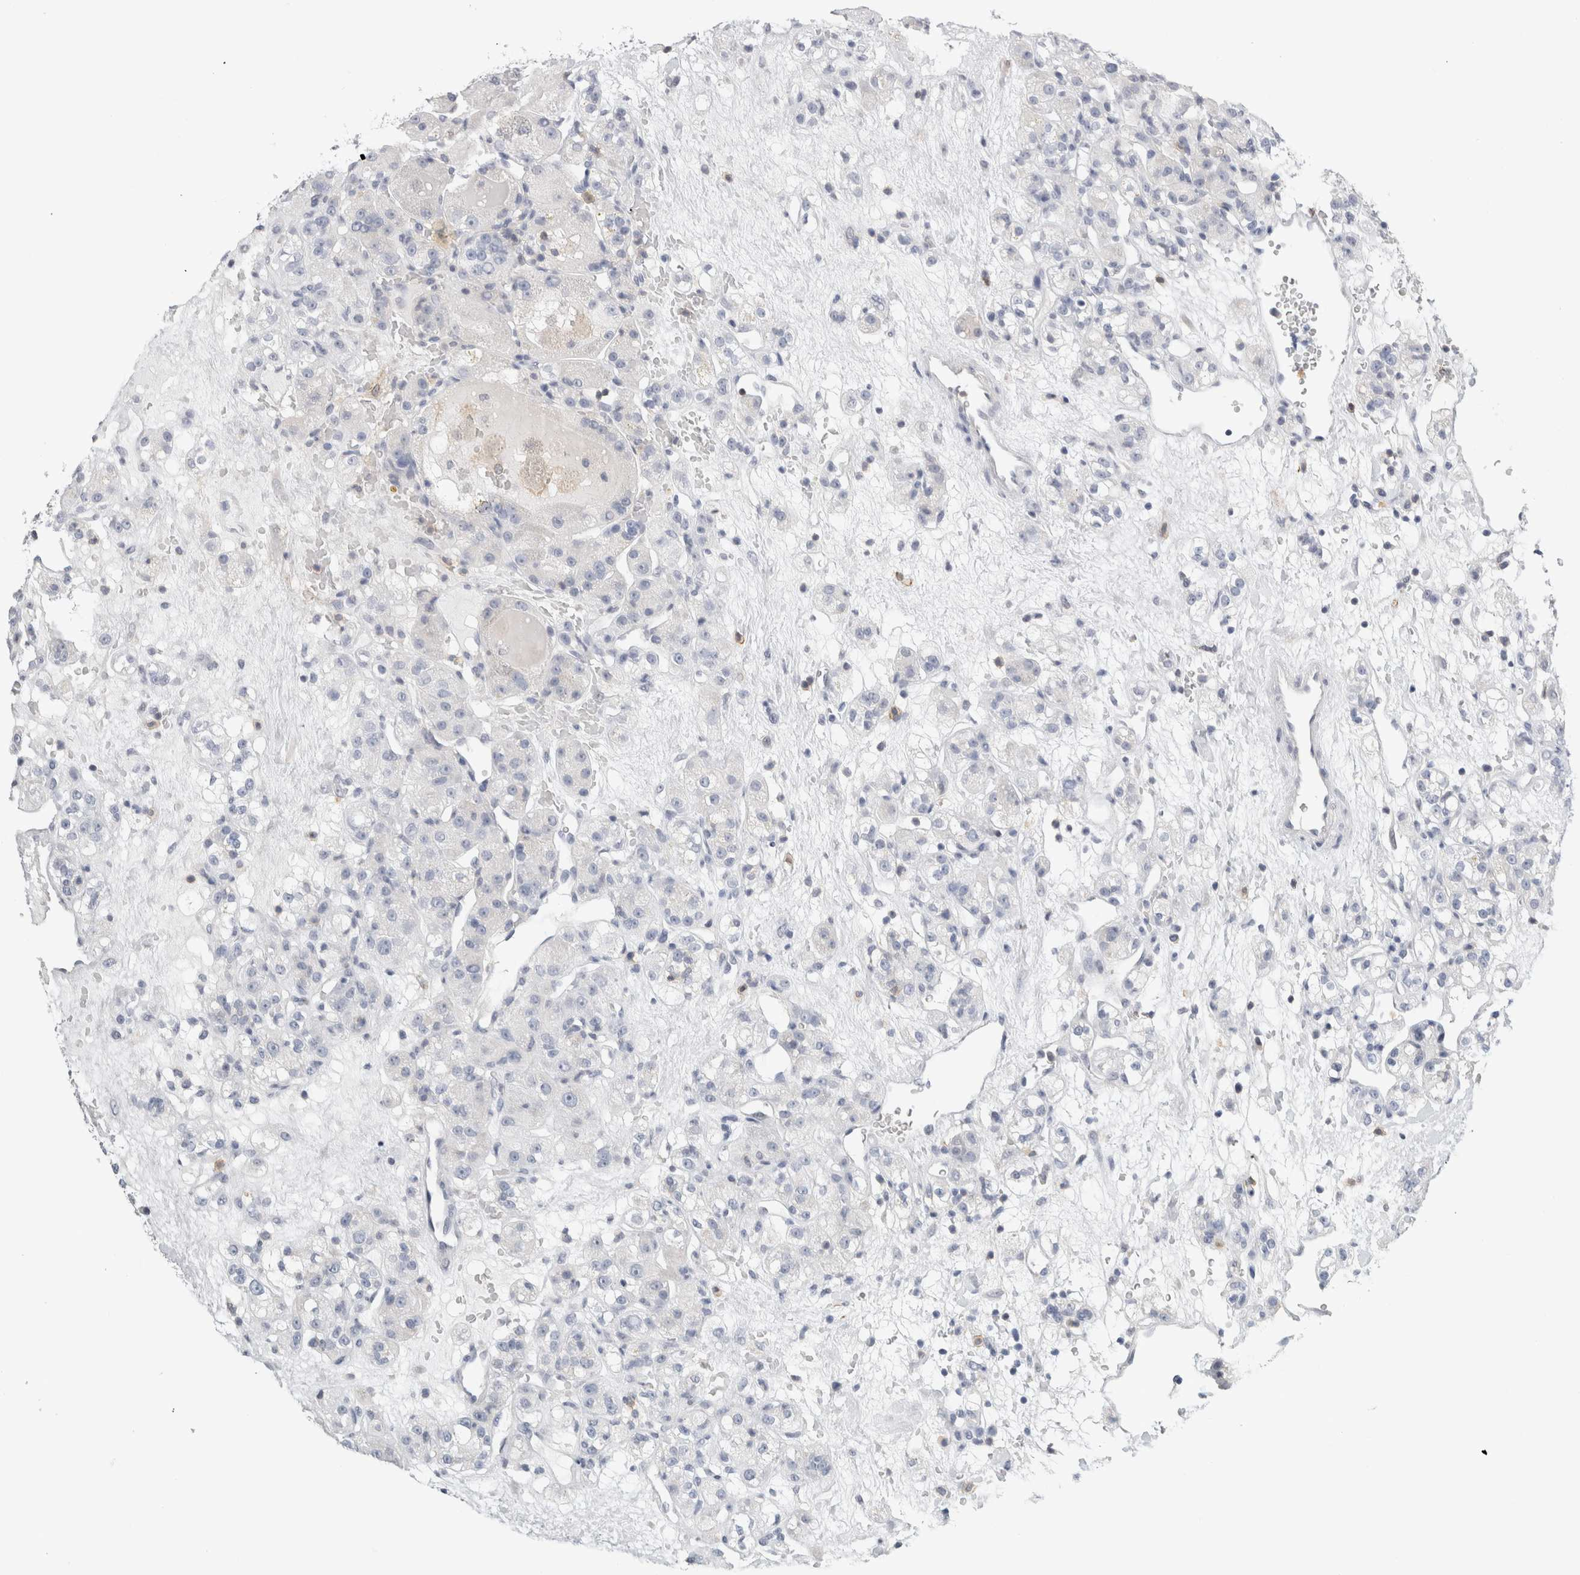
{"staining": {"intensity": "negative", "quantity": "none", "location": "none"}, "tissue": "renal cancer", "cell_type": "Tumor cells", "image_type": "cancer", "snomed": [{"axis": "morphology", "description": "Normal tissue, NOS"}, {"axis": "morphology", "description": "Adenocarcinoma, NOS"}, {"axis": "topography", "description": "Kidney"}], "caption": "DAB (3,3'-diaminobenzidine) immunohistochemical staining of human renal adenocarcinoma exhibits no significant staining in tumor cells. The staining is performed using DAB (3,3'-diaminobenzidine) brown chromogen with nuclei counter-stained in using hematoxylin.", "gene": "P2RY2", "patient": {"sex": "male", "age": 61}}